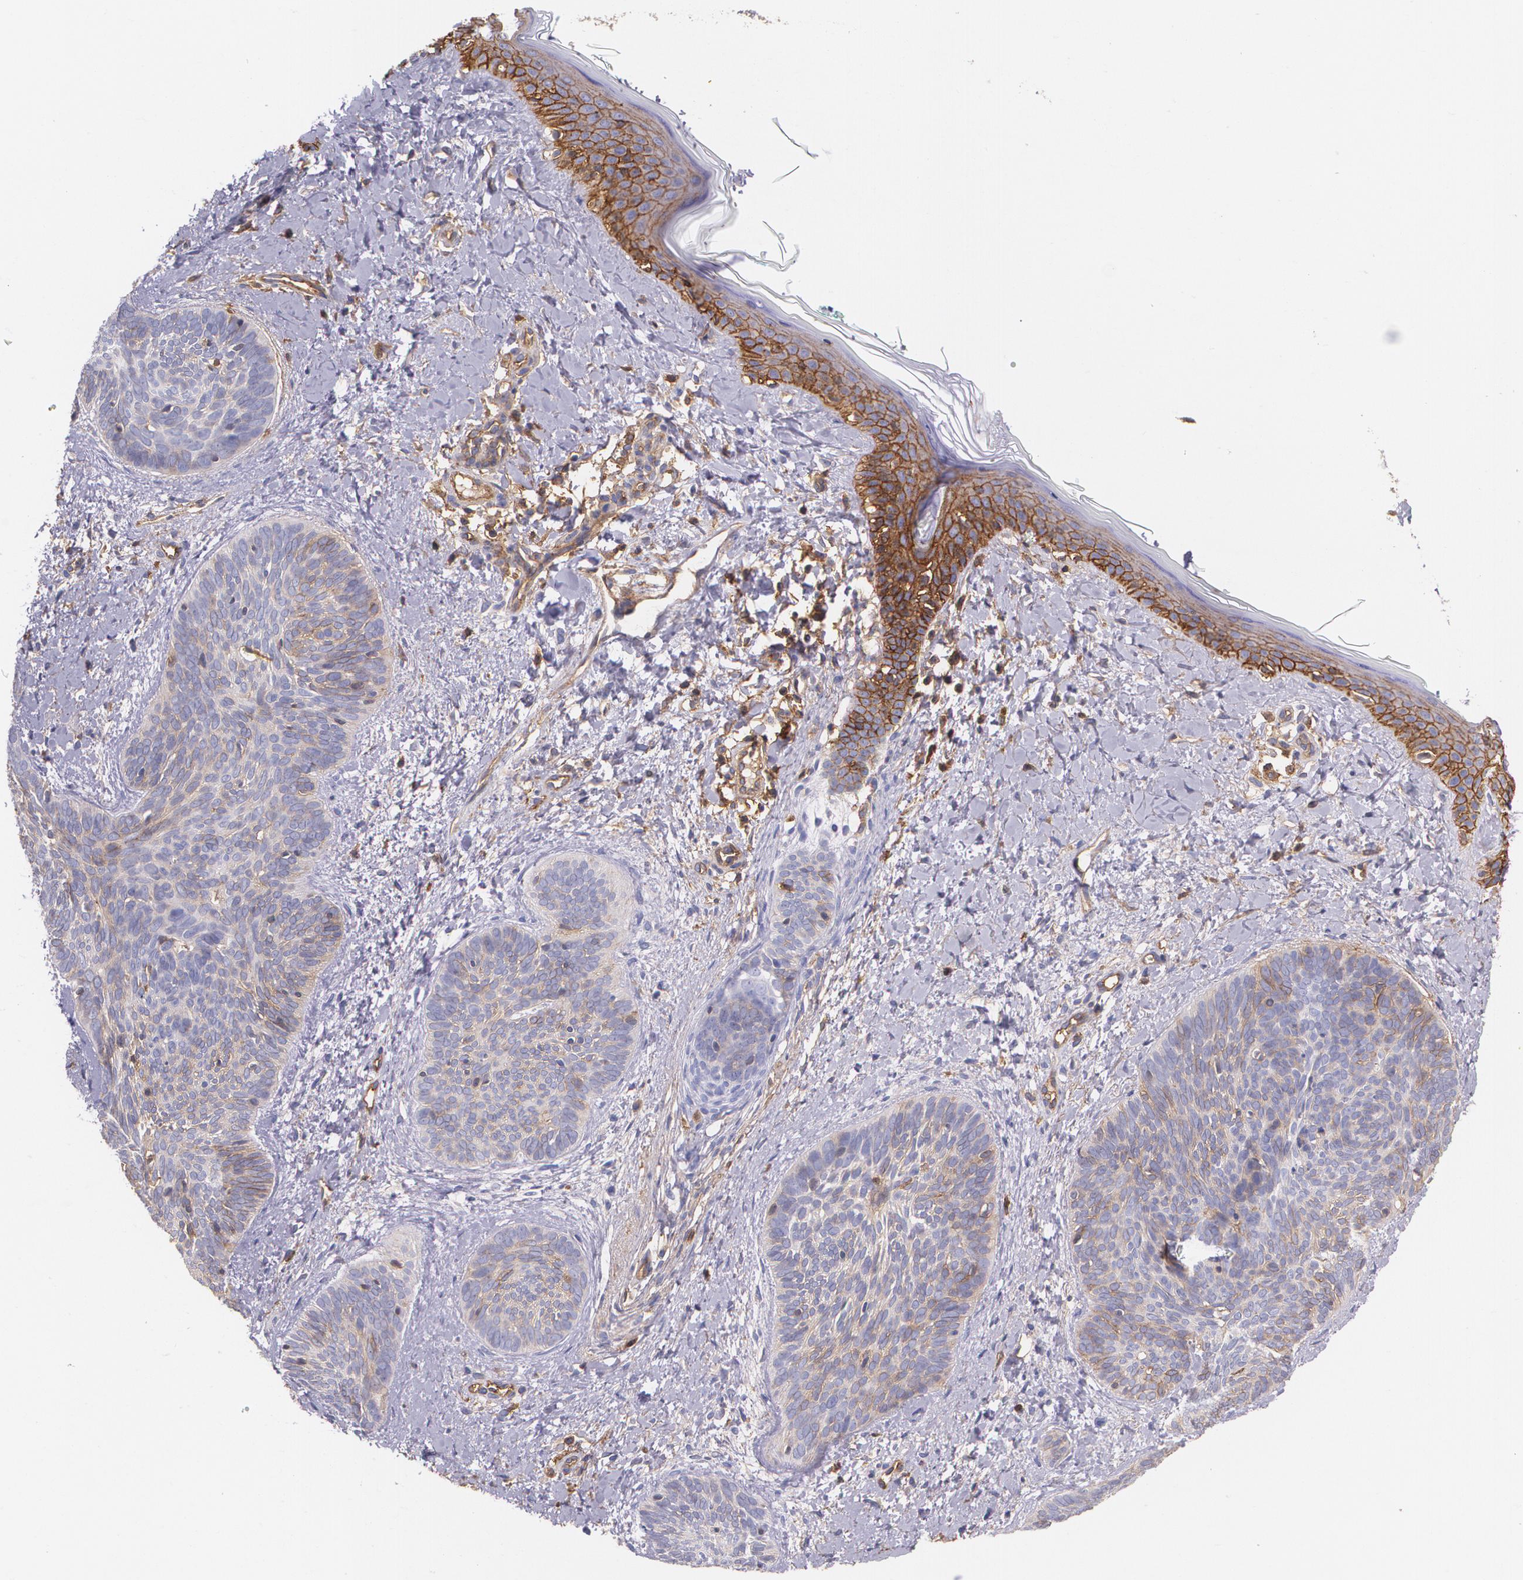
{"staining": {"intensity": "weak", "quantity": "<25%", "location": "cytoplasmic/membranous"}, "tissue": "skin cancer", "cell_type": "Tumor cells", "image_type": "cancer", "snomed": [{"axis": "morphology", "description": "Basal cell carcinoma"}, {"axis": "topography", "description": "Skin"}], "caption": "High magnification brightfield microscopy of skin cancer (basal cell carcinoma) stained with DAB (brown) and counterstained with hematoxylin (blue): tumor cells show no significant positivity. (Stains: DAB (3,3'-diaminobenzidine) immunohistochemistry with hematoxylin counter stain, Microscopy: brightfield microscopy at high magnification).", "gene": "B2M", "patient": {"sex": "female", "age": 81}}